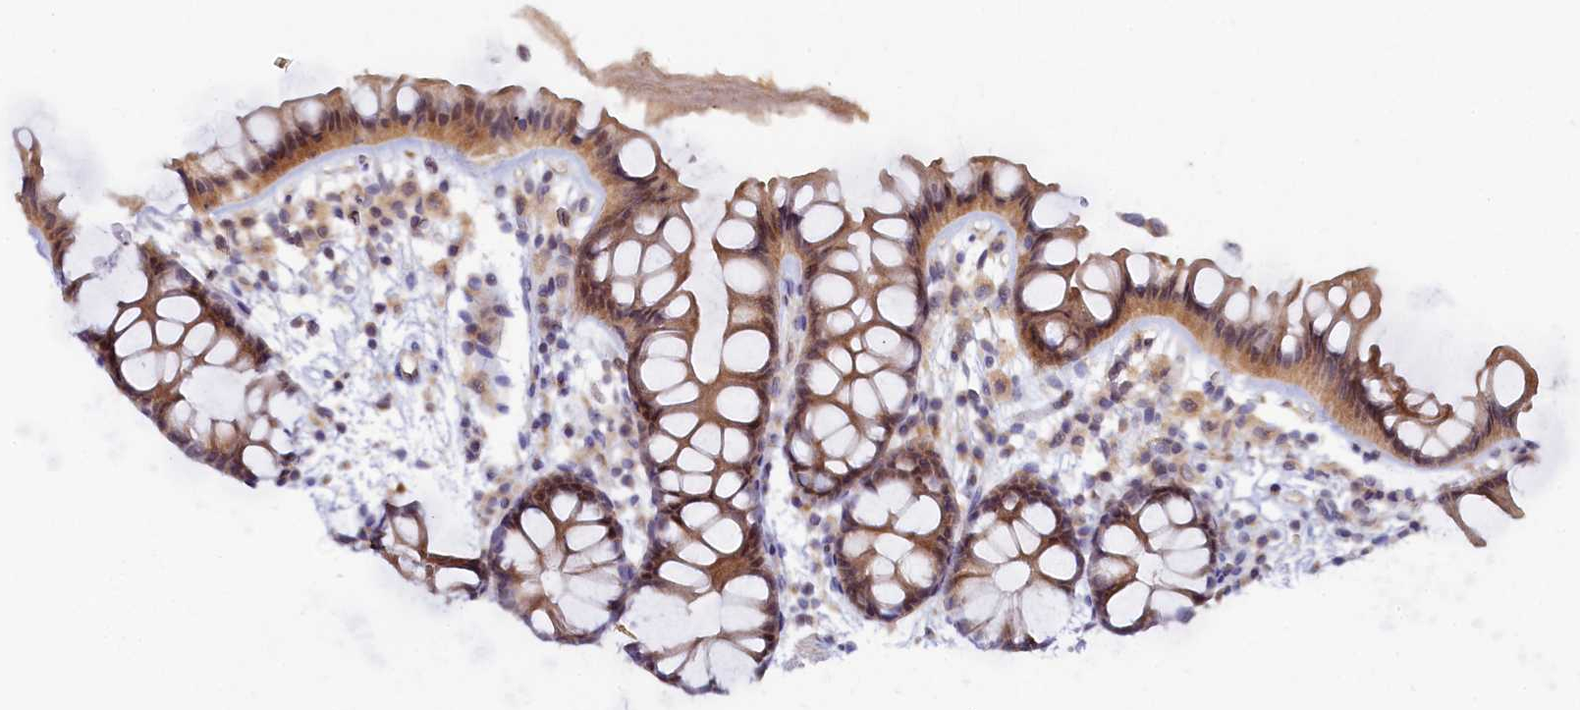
{"staining": {"intensity": "weak", "quantity": "<25%", "location": "cytoplasmic/membranous"}, "tissue": "colon", "cell_type": "Endothelial cells", "image_type": "normal", "snomed": [{"axis": "morphology", "description": "Normal tissue, NOS"}, {"axis": "topography", "description": "Colon"}], "caption": "Micrograph shows no protein staining in endothelial cells of normal colon. (DAB IHC with hematoxylin counter stain).", "gene": "CEP20", "patient": {"sex": "female", "age": 62}}